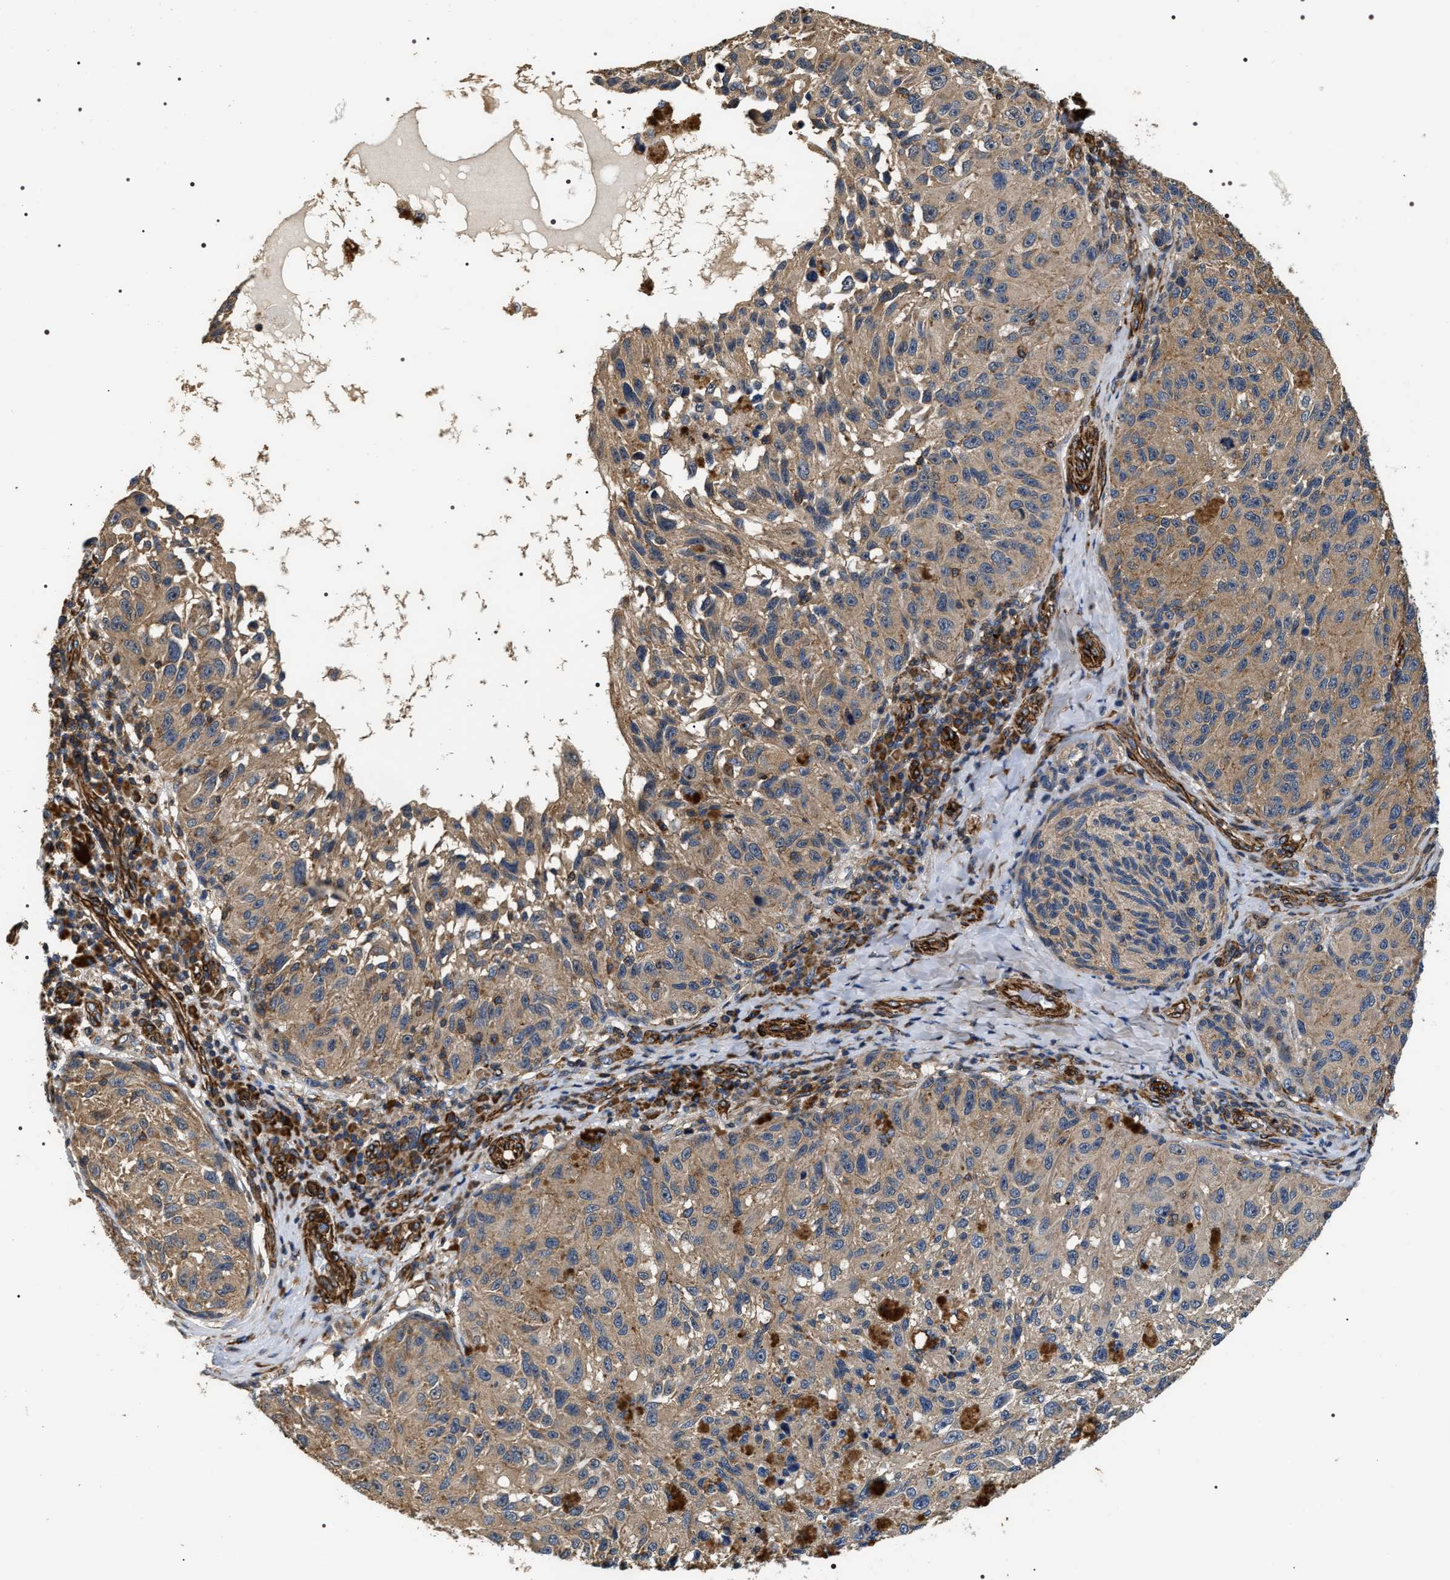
{"staining": {"intensity": "moderate", "quantity": ">75%", "location": "cytoplasmic/membranous"}, "tissue": "melanoma", "cell_type": "Tumor cells", "image_type": "cancer", "snomed": [{"axis": "morphology", "description": "Malignant melanoma, NOS"}, {"axis": "topography", "description": "Skin"}], "caption": "Malignant melanoma tissue demonstrates moderate cytoplasmic/membranous expression in approximately >75% of tumor cells, visualized by immunohistochemistry.", "gene": "ZC3HAV1L", "patient": {"sex": "female", "age": 73}}